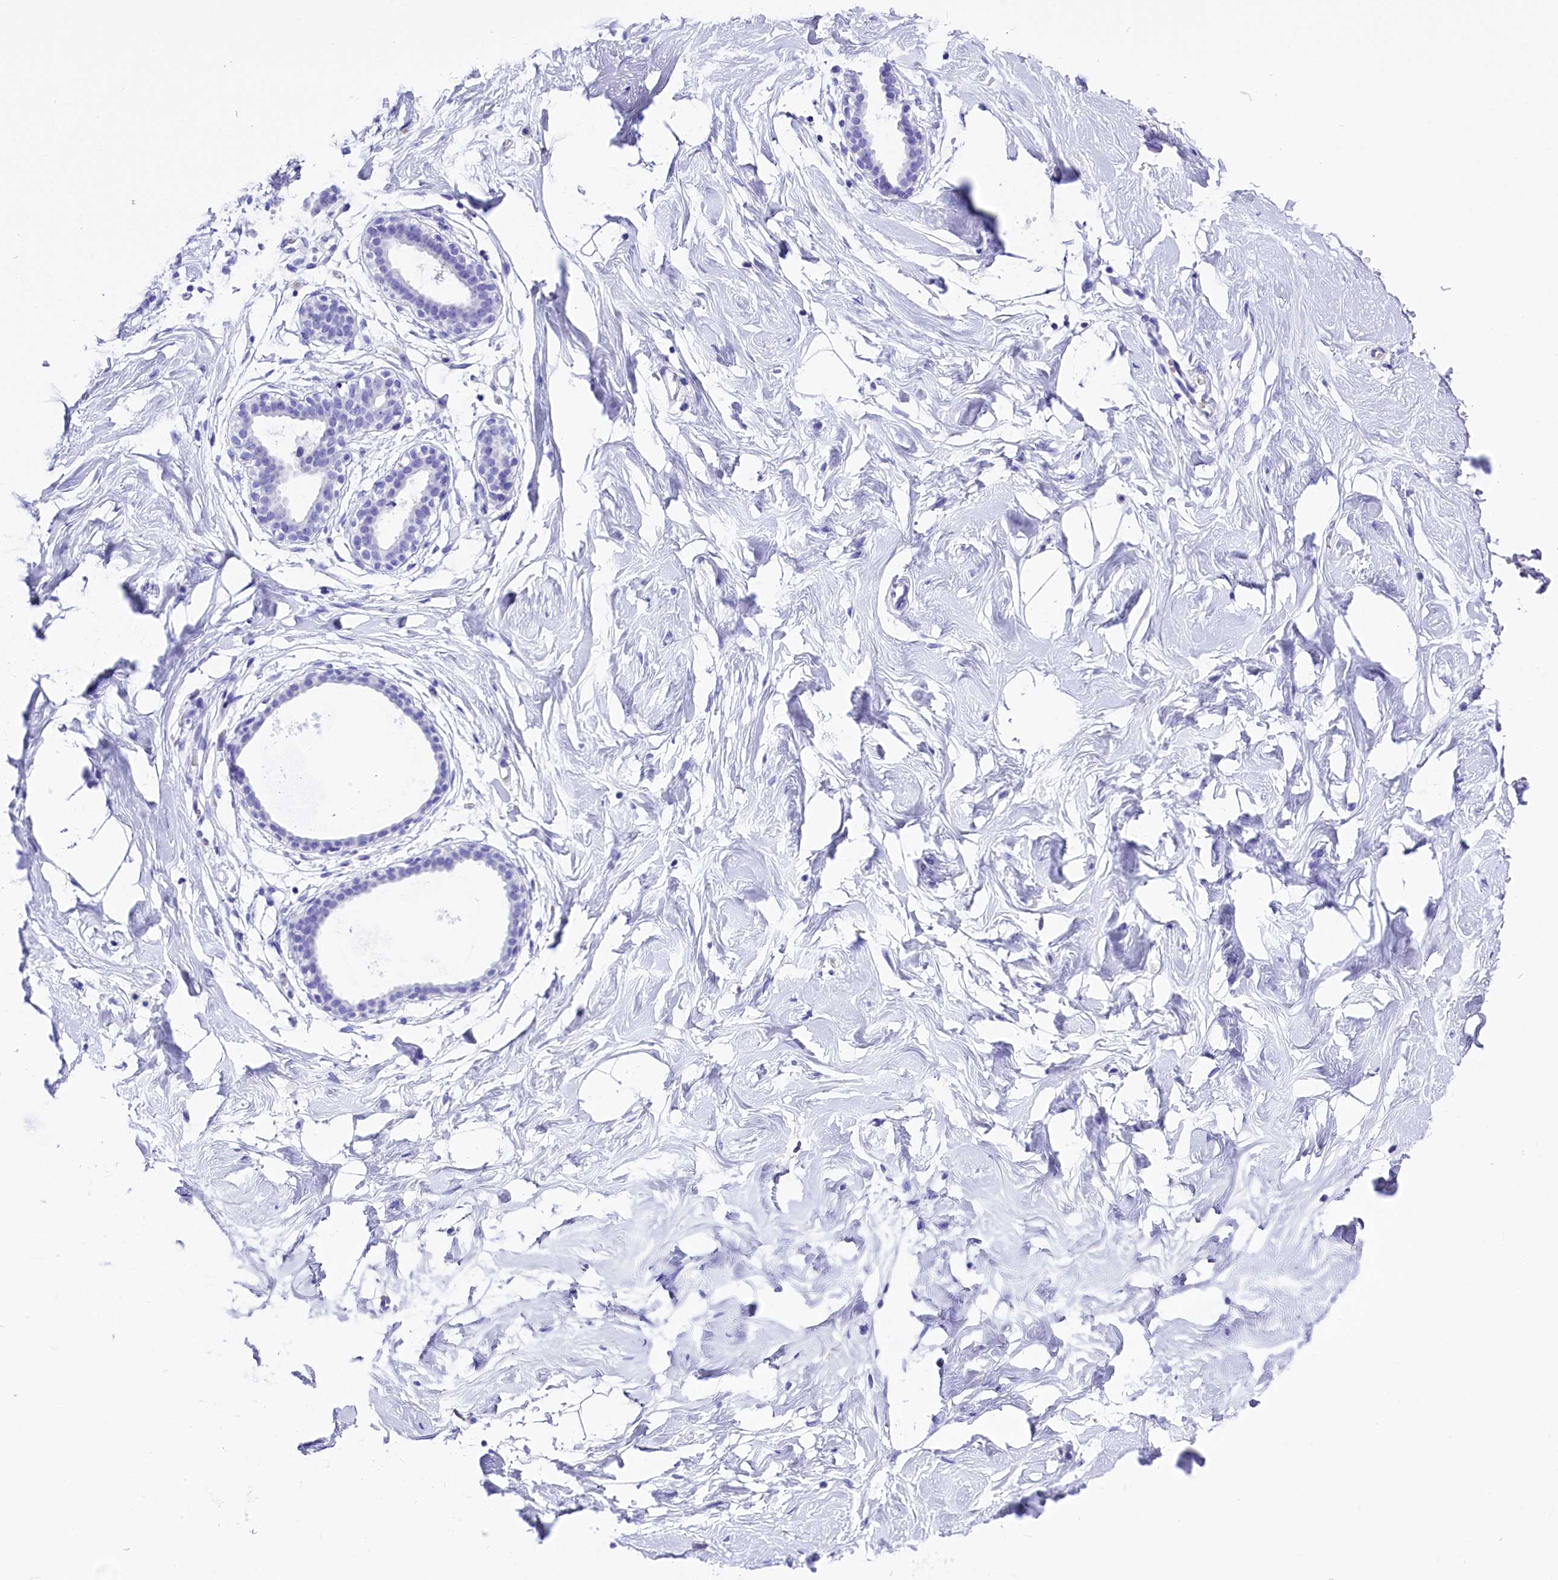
{"staining": {"intensity": "negative", "quantity": "none", "location": "none"}, "tissue": "breast", "cell_type": "Adipocytes", "image_type": "normal", "snomed": [{"axis": "morphology", "description": "Normal tissue, NOS"}, {"axis": "morphology", "description": "Adenoma, NOS"}, {"axis": "topography", "description": "Breast"}], "caption": "Immunohistochemistry (IHC) photomicrograph of benign human breast stained for a protein (brown), which reveals no staining in adipocytes. (Stains: DAB (3,3'-diaminobenzidine) immunohistochemistry (IHC) with hematoxylin counter stain, Microscopy: brightfield microscopy at high magnification).", "gene": "CLC", "patient": {"sex": "female", "age": 23}}